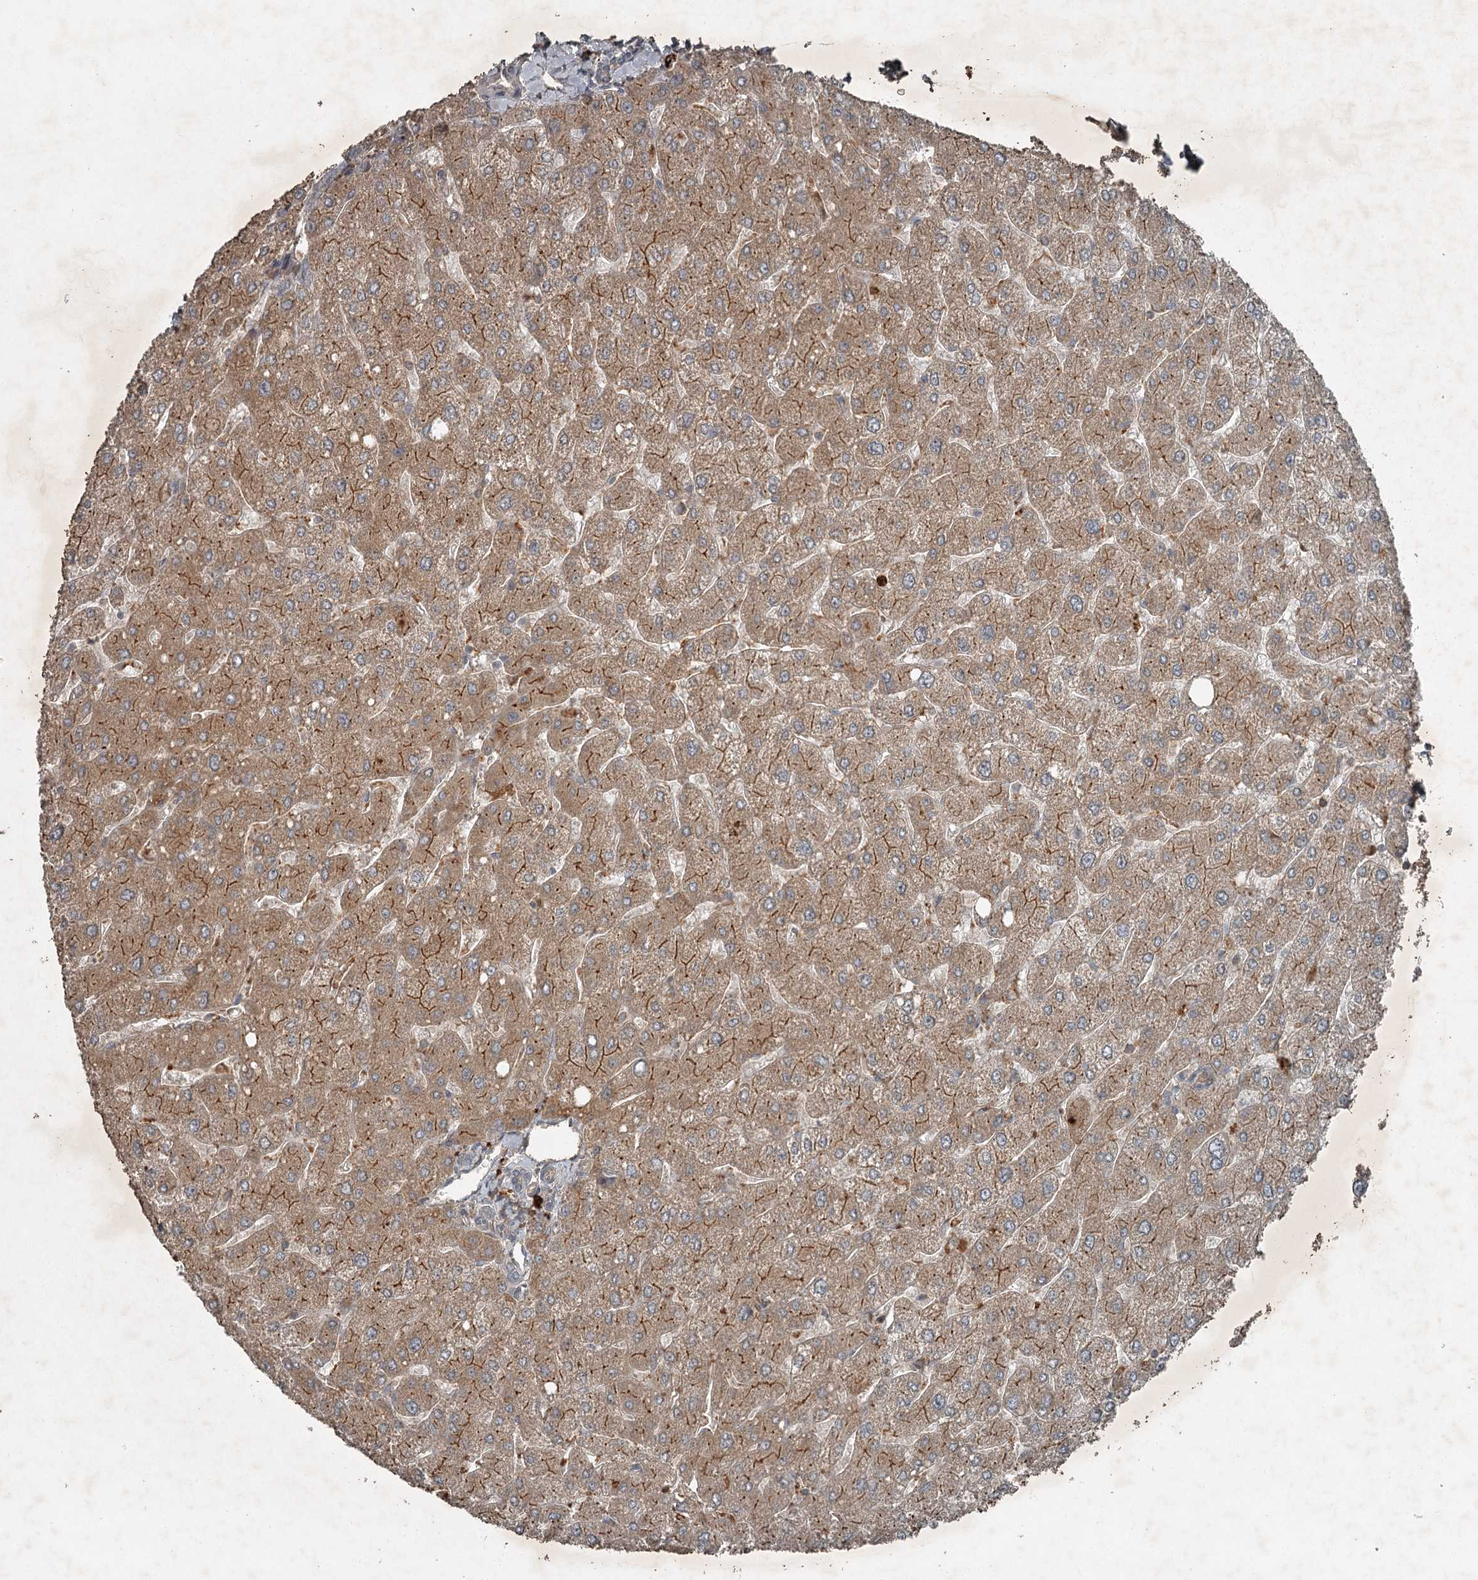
{"staining": {"intensity": "weak", "quantity": ">75%", "location": "cytoplasmic/membranous"}, "tissue": "liver", "cell_type": "Cholangiocytes", "image_type": "normal", "snomed": [{"axis": "morphology", "description": "Normal tissue, NOS"}, {"axis": "topography", "description": "Liver"}], "caption": "Cholangiocytes demonstrate low levels of weak cytoplasmic/membranous expression in approximately >75% of cells in normal liver. The staining was performed using DAB (3,3'-diaminobenzidine), with brown indicating positive protein expression. Nuclei are stained blue with hematoxylin.", "gene": "SLC39A8", "patient": {"sex": "male", "age": 55}}